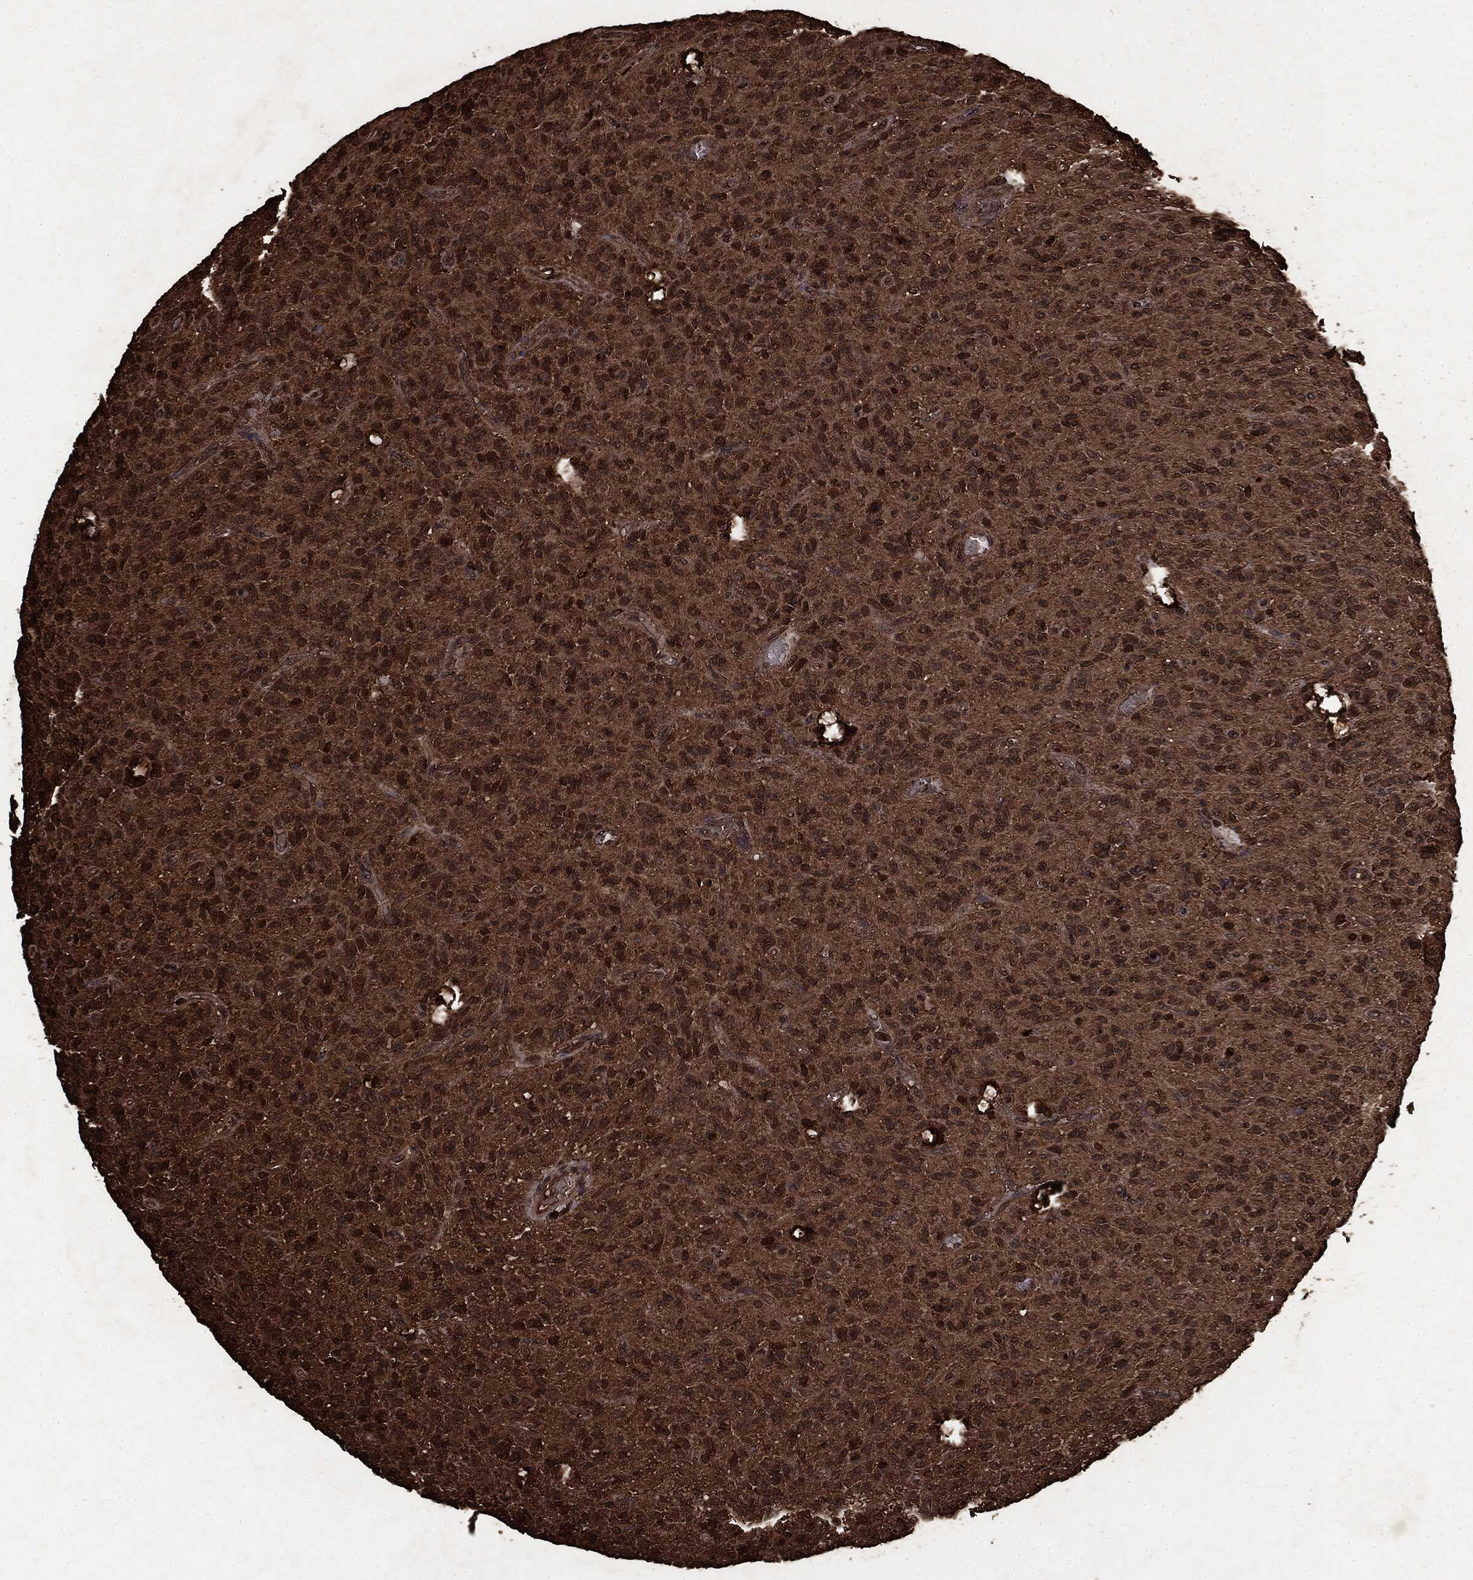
{"staining": {"intensity": "moderate", "quantity": ">75%", "location": "cytoplasmic/membranous"}, "tissue": "glioma", "cell_type": "Tumor cells", "image_type": "cancer", "snomed": [{"axis": "morphology", "description": "Glioma, malignant, High grade"}, {"axis": "topography", "description": "Brain"}], "caption": "Moderate cytoplasmic/membranous staining is present in about >75% of tumor cells in glioma.", "gene": "ARAF", "patient": {"sex": "male", "age": 64}}